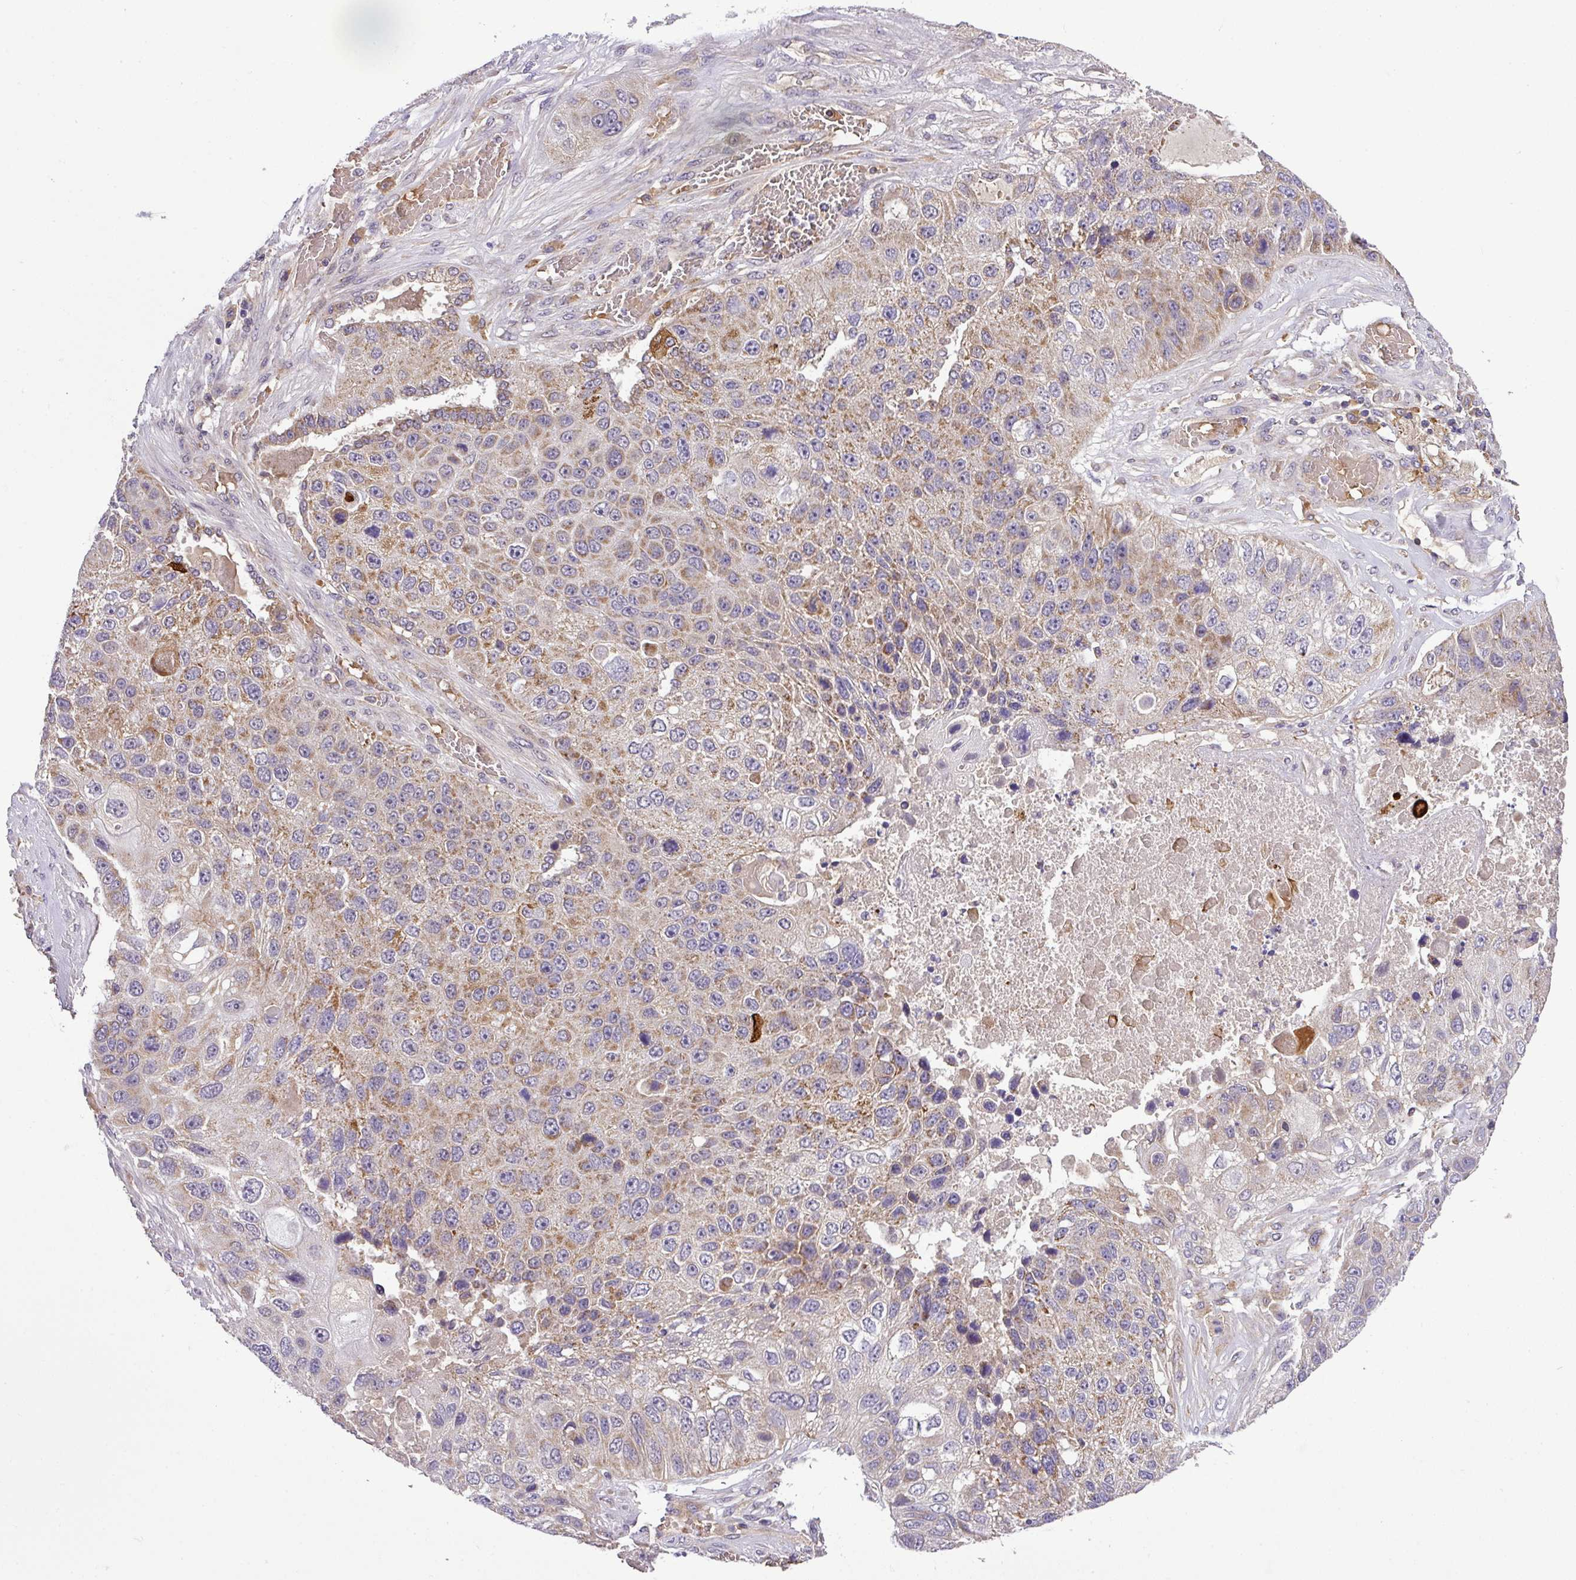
{"staining": {"intensity": "strong", "quantity": "25%-75%", "location": "cytoplasmic/membranous"}, "tissue": "lung cancer", "cell_type": "Tumor cells", "image_type": "cancer", "snomed": [{"axis": "morphology", "description": "Squamous cell carcinoma, NOS"}, {"axis": "topography", "description": "Lung"}], "caption": "Squamous cell carcinoma (lung) stained for a protein (brown) exhibits strong cytoplasmic/membranous positive positivity in about 25%-75% of tumor cells.", "gene": "ZNF513", "patient": {"sex": "male", "age": 61}}